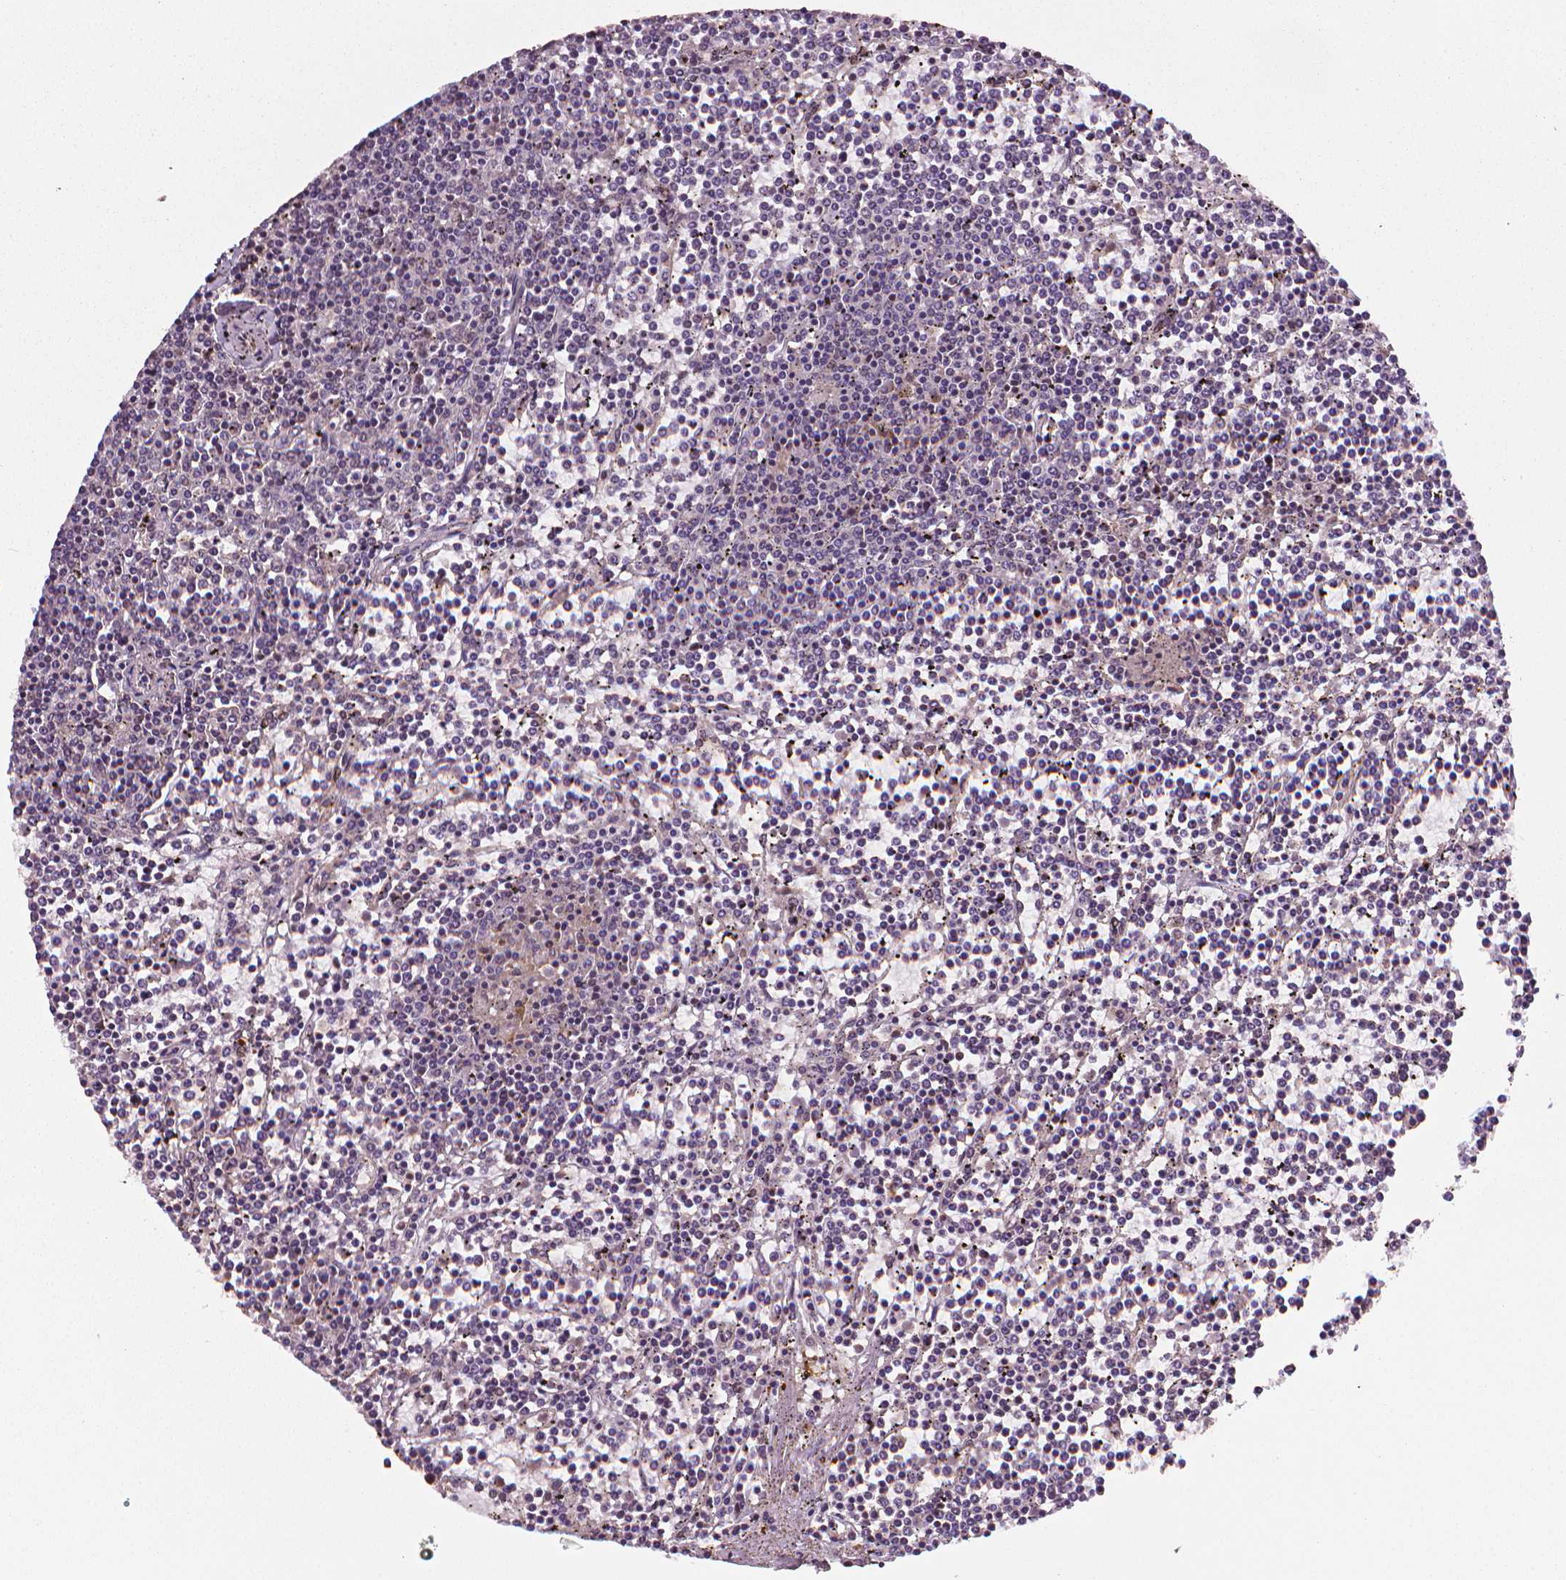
{"staining": {"intensity": "negative", "quantity": "none", "location": "none"}, "tissue": "lymphoma", "cell_type": "Tumor cells", "image_type": "cancer", "snomed": [{"axis": "morphology", "description": "Malignant lymphoma, non-Hodgkin's type, Low grade"}, {"axis": "topography", "description": "Spleen"}], "caption": "Protein analysis of malignant lymphoma, non-Hodgkin's type (low-grade) shows no significant positivity in tumor cells. (Immunohistochemistry (ihc), brightfield microscopy, high magnification).", "gene": "STAT3", "patient": {"sex": "female", "age": 19}}